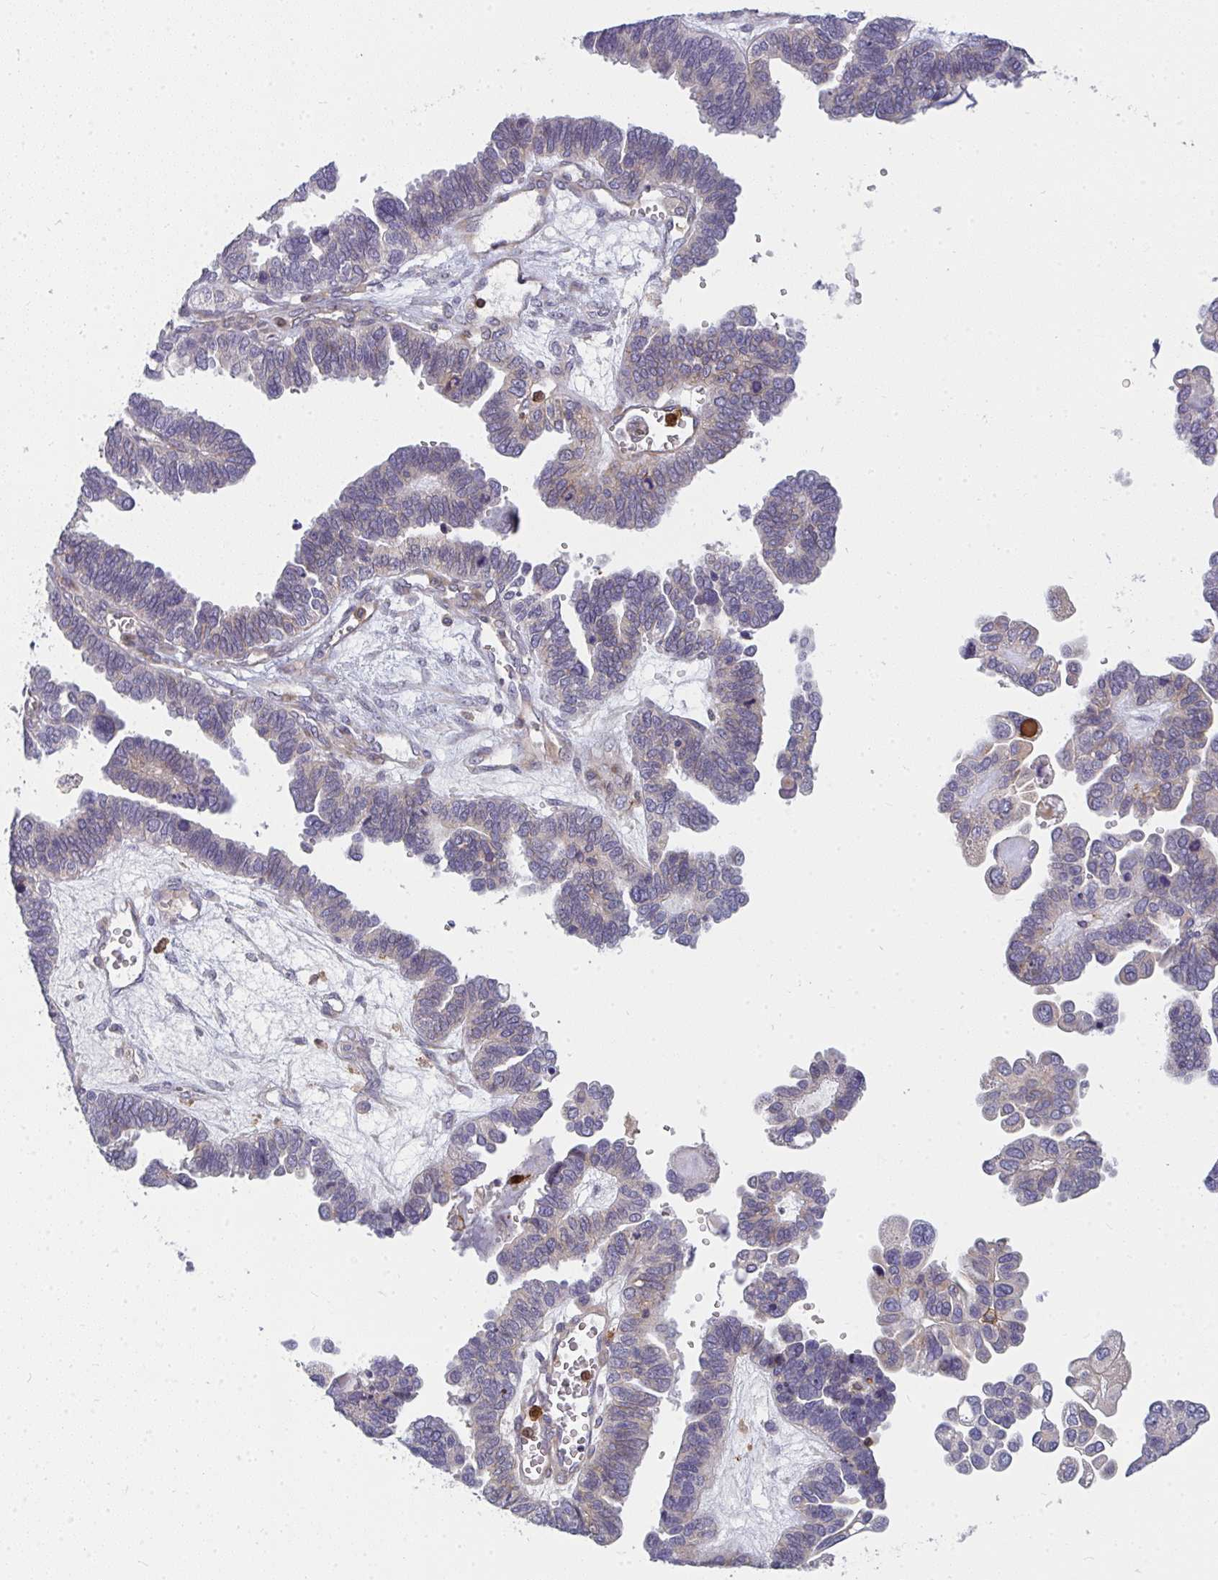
{"staining": {"intensity": "weak", "quantity": "25%-75%", "location": "cytoplasmic/membranous"}, "tissue": "ovarian cancer", "cell_type": "Tumor cells", "image_type": "cancer", "snomed": [{"axis": "morphology", "description": "Cystadenocarcinoma, serous, NOS"}, {"axis": "topography", "description": "Ovary"}], "caption": "The histopathology image reveals staining of ovarian cancer, revealing weak cytoplasmic/membranous protein expression (brown color) within tumor cells.", "gene": "CSF3R", "patient": {"sex": "female", "age": 51}}